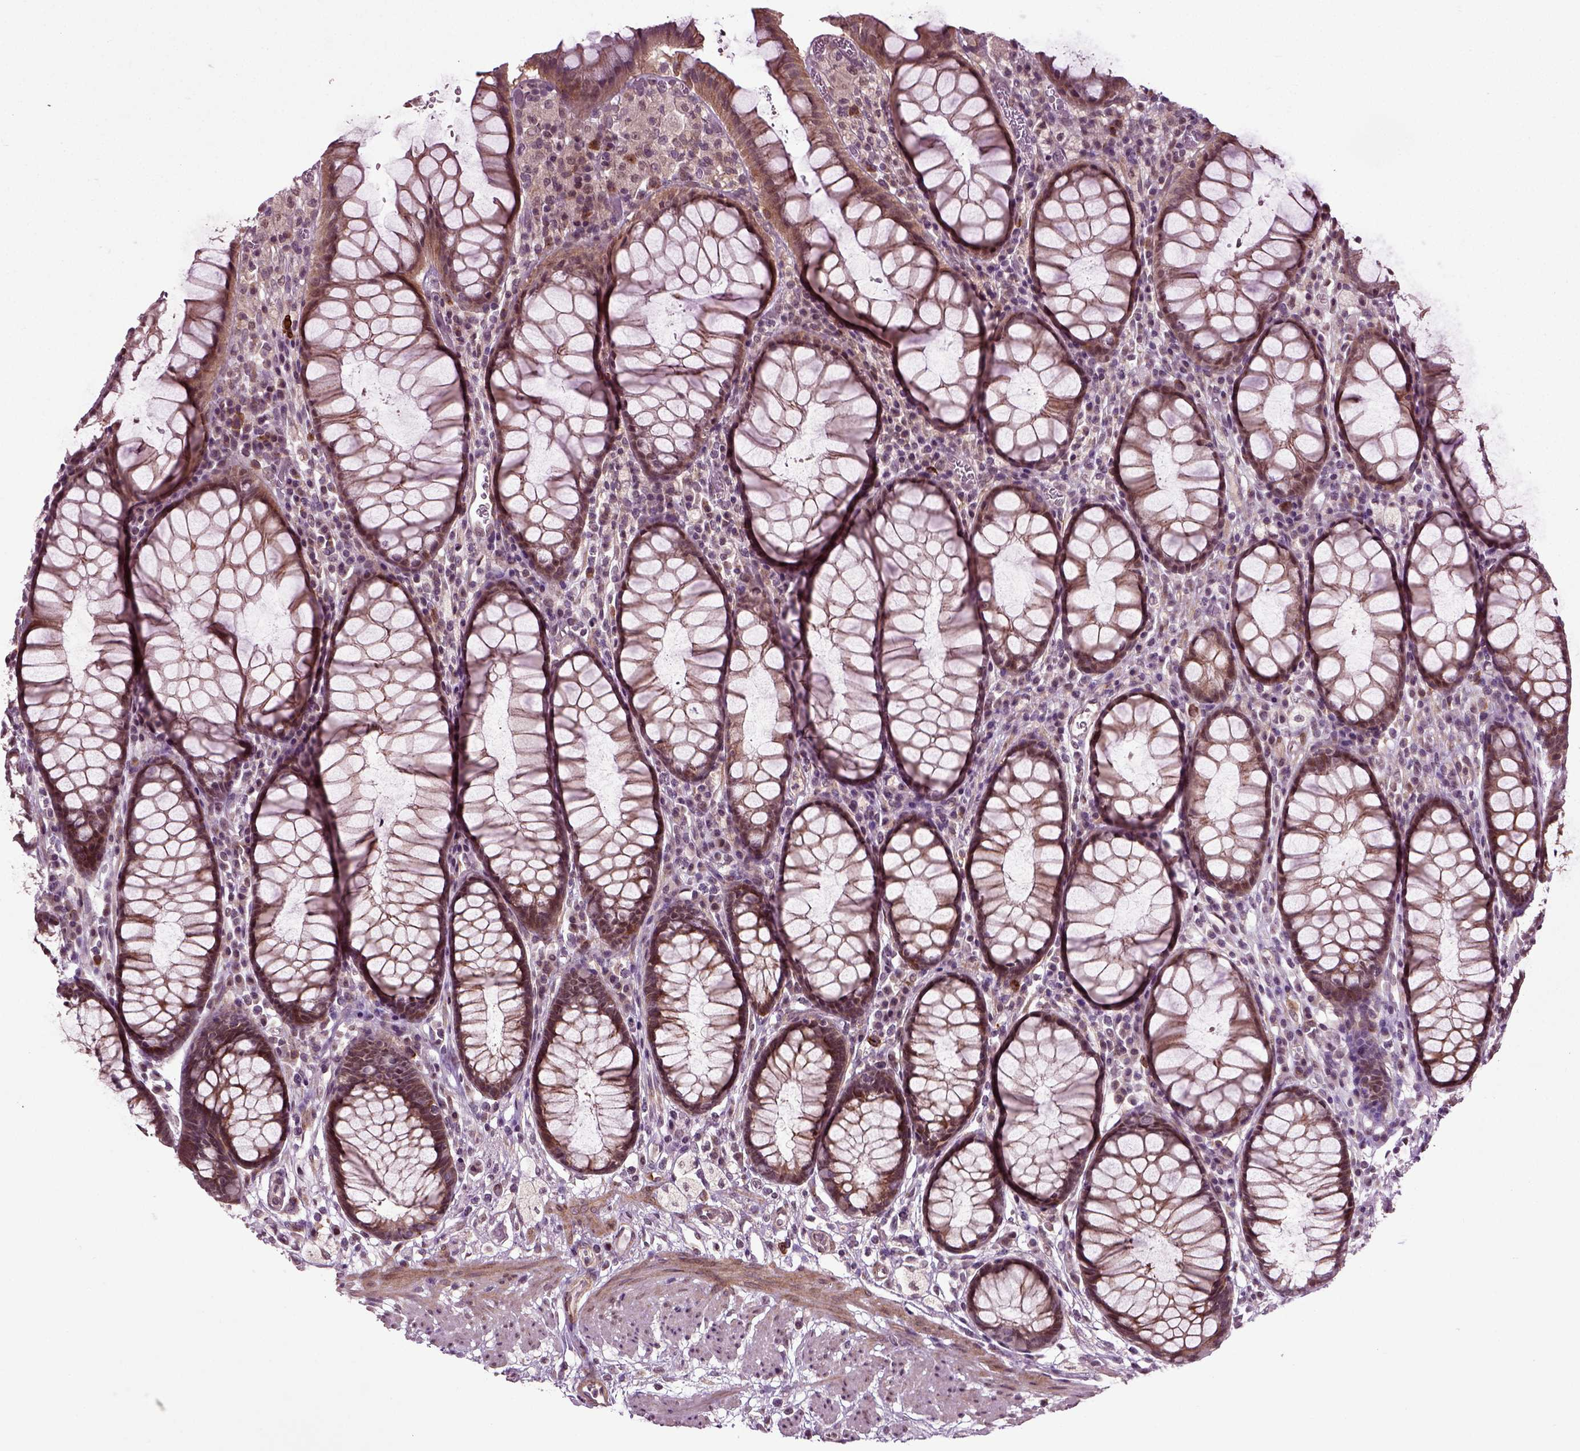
{"staining": {"intensity": "moderate", "quantity": ">75%", "location": "cytoplasmic/membranous"}, "tissue": "rectum", "cell_type": "Glandular cells", "image_type": "normal", "snomed": [{"axis": "morphology", "description": "Normal tissue, NOS"}, {"axis": "topography", "description": "Rectum"}], "caption": "This image shows immunohistochemistry staining of unremarkable rectum, with medium moderate cytoplasmic/membranous expression in about >75% of glandular cells.", "gene": "KNSTRN", "patient": {"sex": "female", "age": 68}}